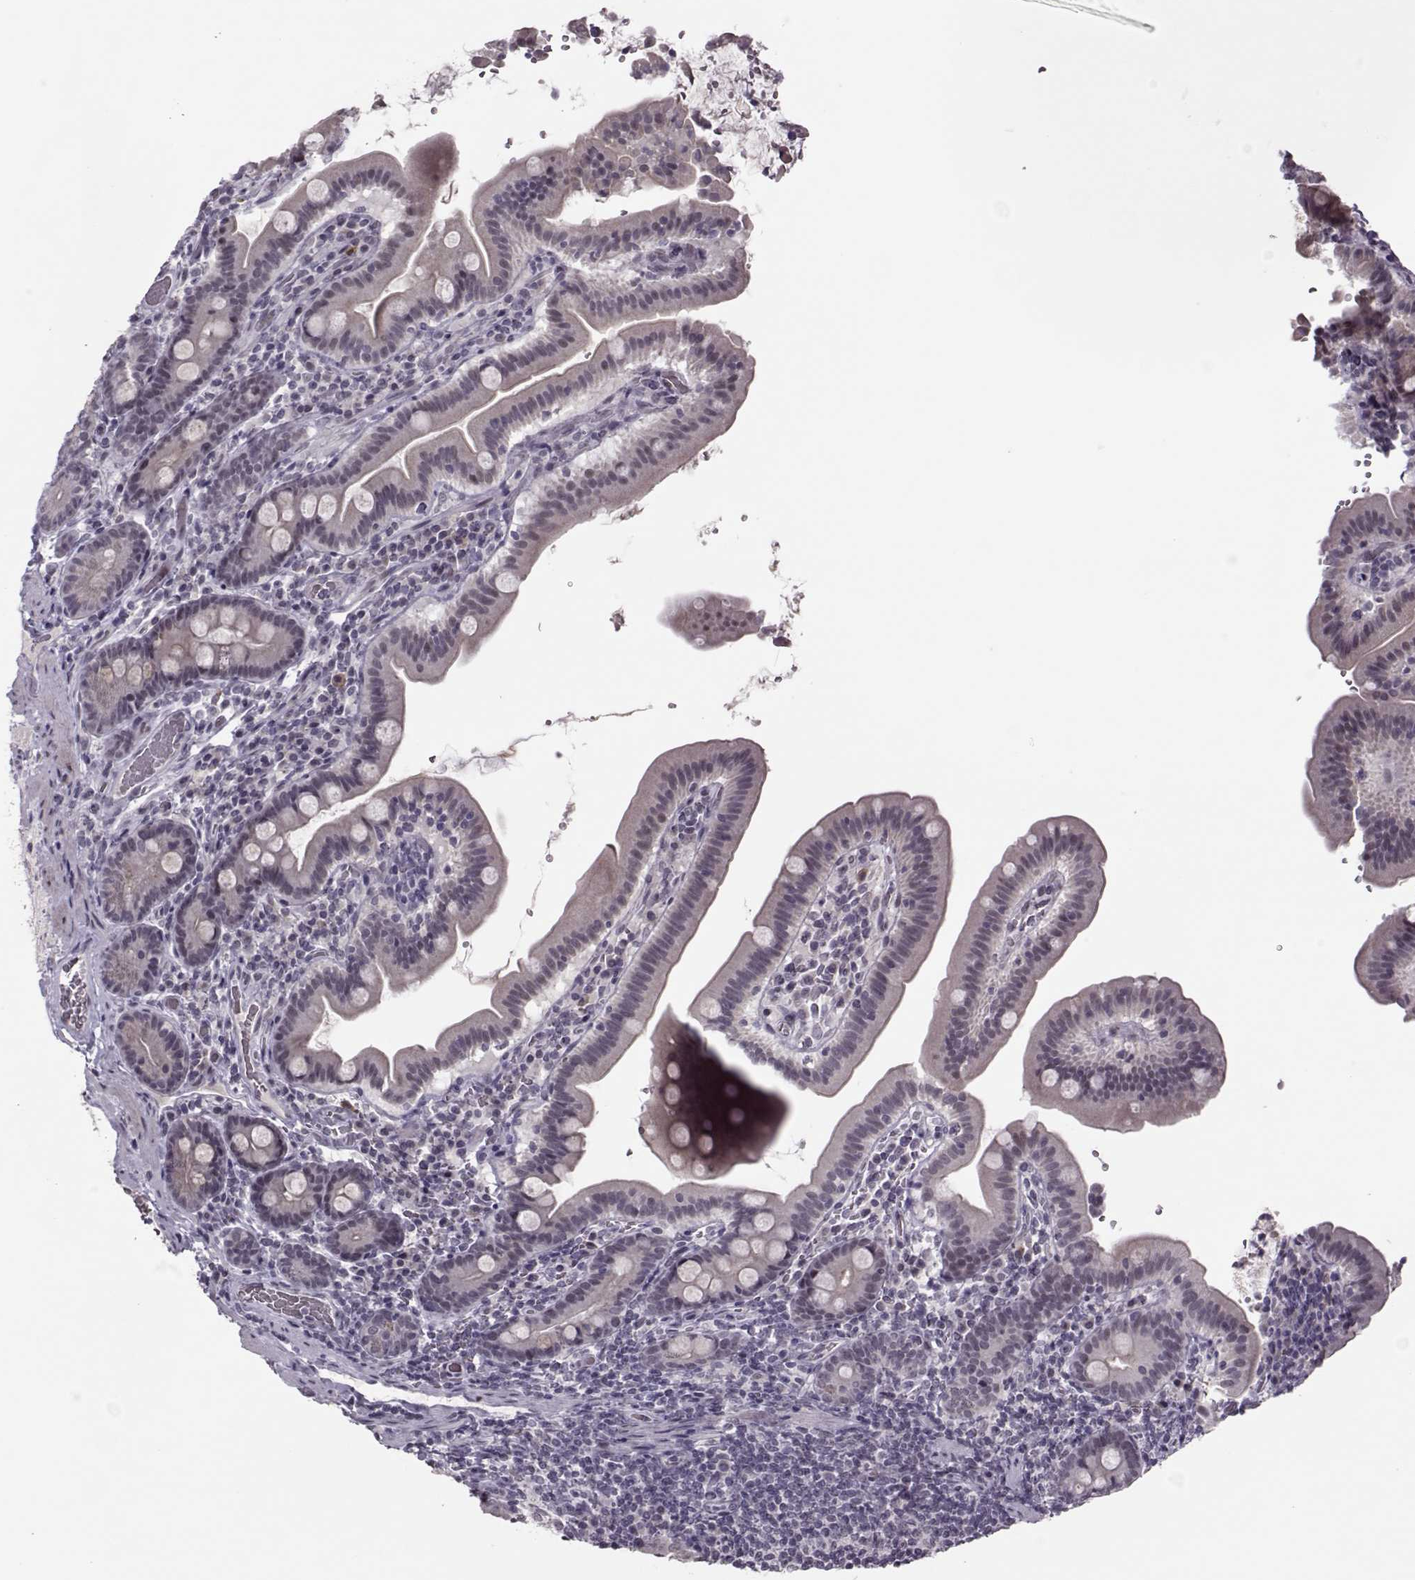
{"staining": {"intensity": "moderate", "quantity": "<25%", "location": "nuclear"}, "tissue": "small intestine", "cell_type": "Glandular cells", "image_type": "normal", "snomed": [{"axis": "morphology", "description": "Normal tissue, NOS"}, {"axis": "topography", "description": "Small intestine"}], "caption": "Small intestine stained for a protein reveals moderate nuclear positivity in glandular cells. Immunohistochemistry stains the protein in brown and the nuclei are stained blue.", "gene": "LIN28A", "patient": {"sex": "male", "age": 26}}